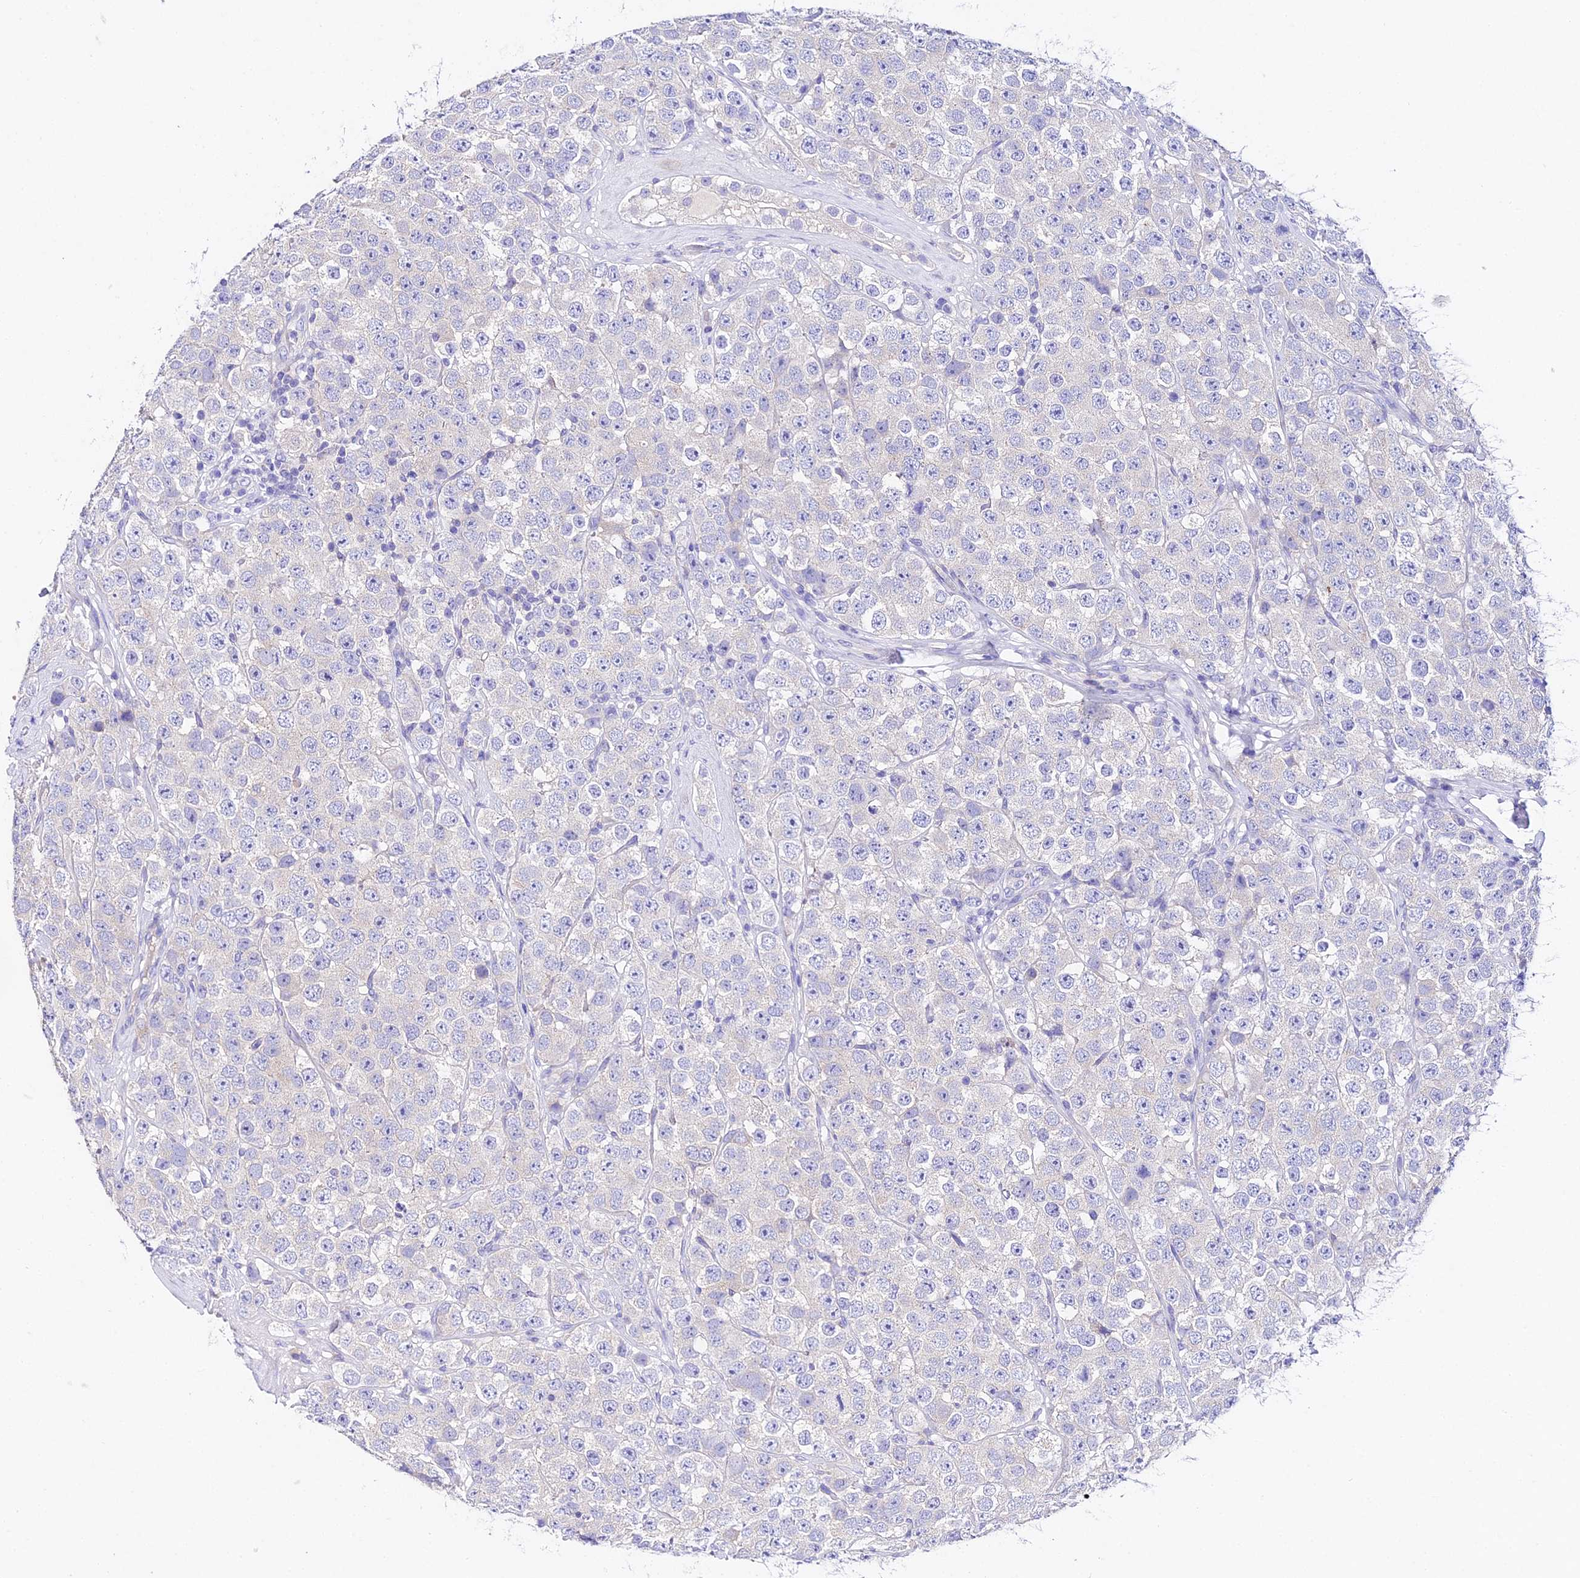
{"staining": {"intensity": "negative", "quantity": "none", "location": "none"}, "tissue": "testis cancer", "cell_type": "Tumor cells", "image_type": "cancer", "snomed": [{"axis": "morphology", "description": "Seminoma, NOS"}, {"axis": "topography", "description": "Testis"}], "caption": "This is an immunohistochemistry (IHC) photomicrograph of testis cancer (seminoma). There is no staining in tumor cells.", "gene": "TMEM117", "patient": {"sex": "male", "age": 28}}